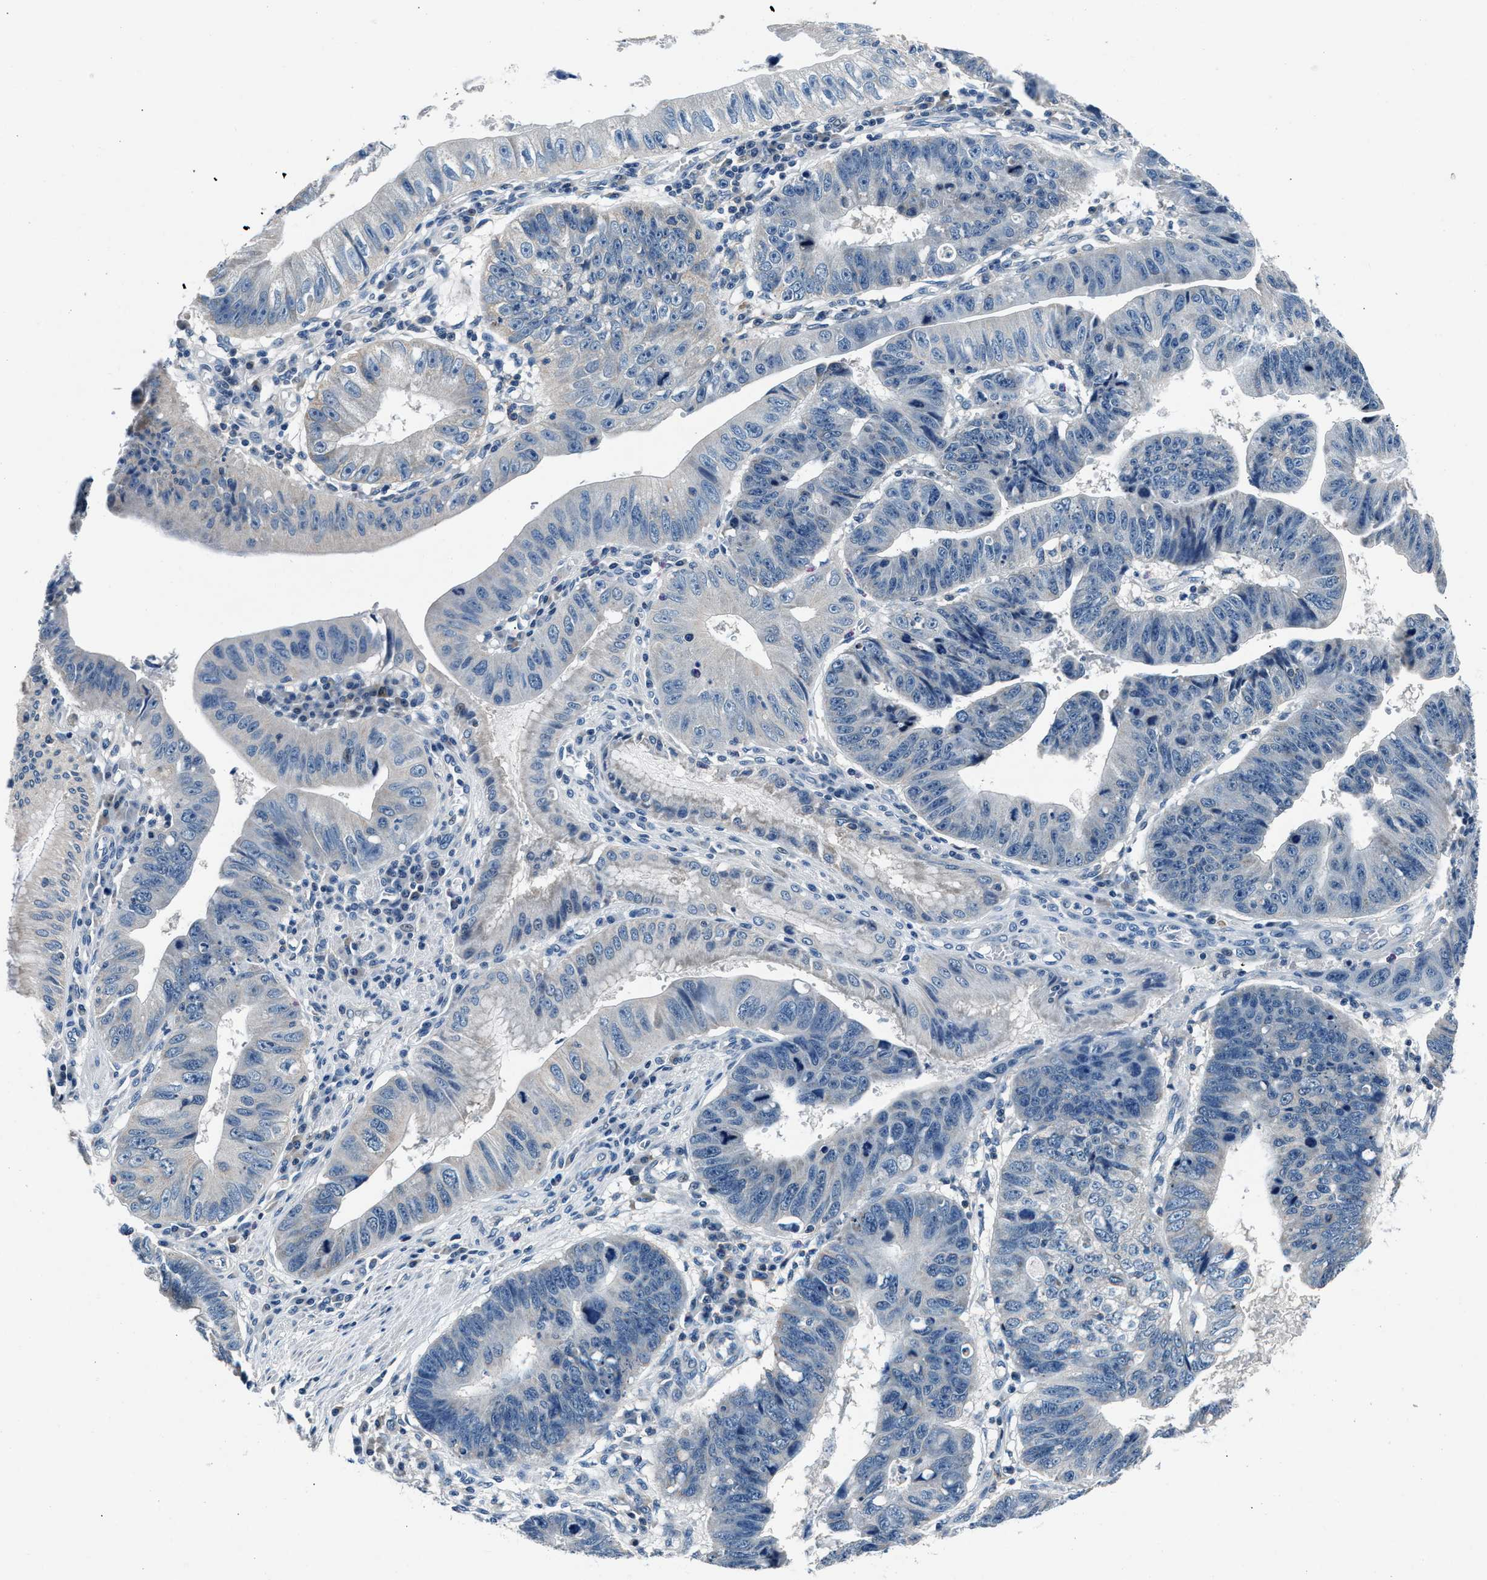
{"staining": {"intensity": "negative", "quantity": "none", "location": "none"}, "tissue": "stomach cancer", "cell_type": "Tumor cells", "image_type": "cancer", "snomed": [{"axis": "morphology", "description": "Adenocarcinoma, NOS"}, {"axis": "topography", "description": "Stomach"}], "caption": "Stomach cancer stained for a protein using immunohistochemistry (IHC) reveals no staining tumor cells.", "gene": "DENND6B", "patient": {"sex": "male", "age": 59}}